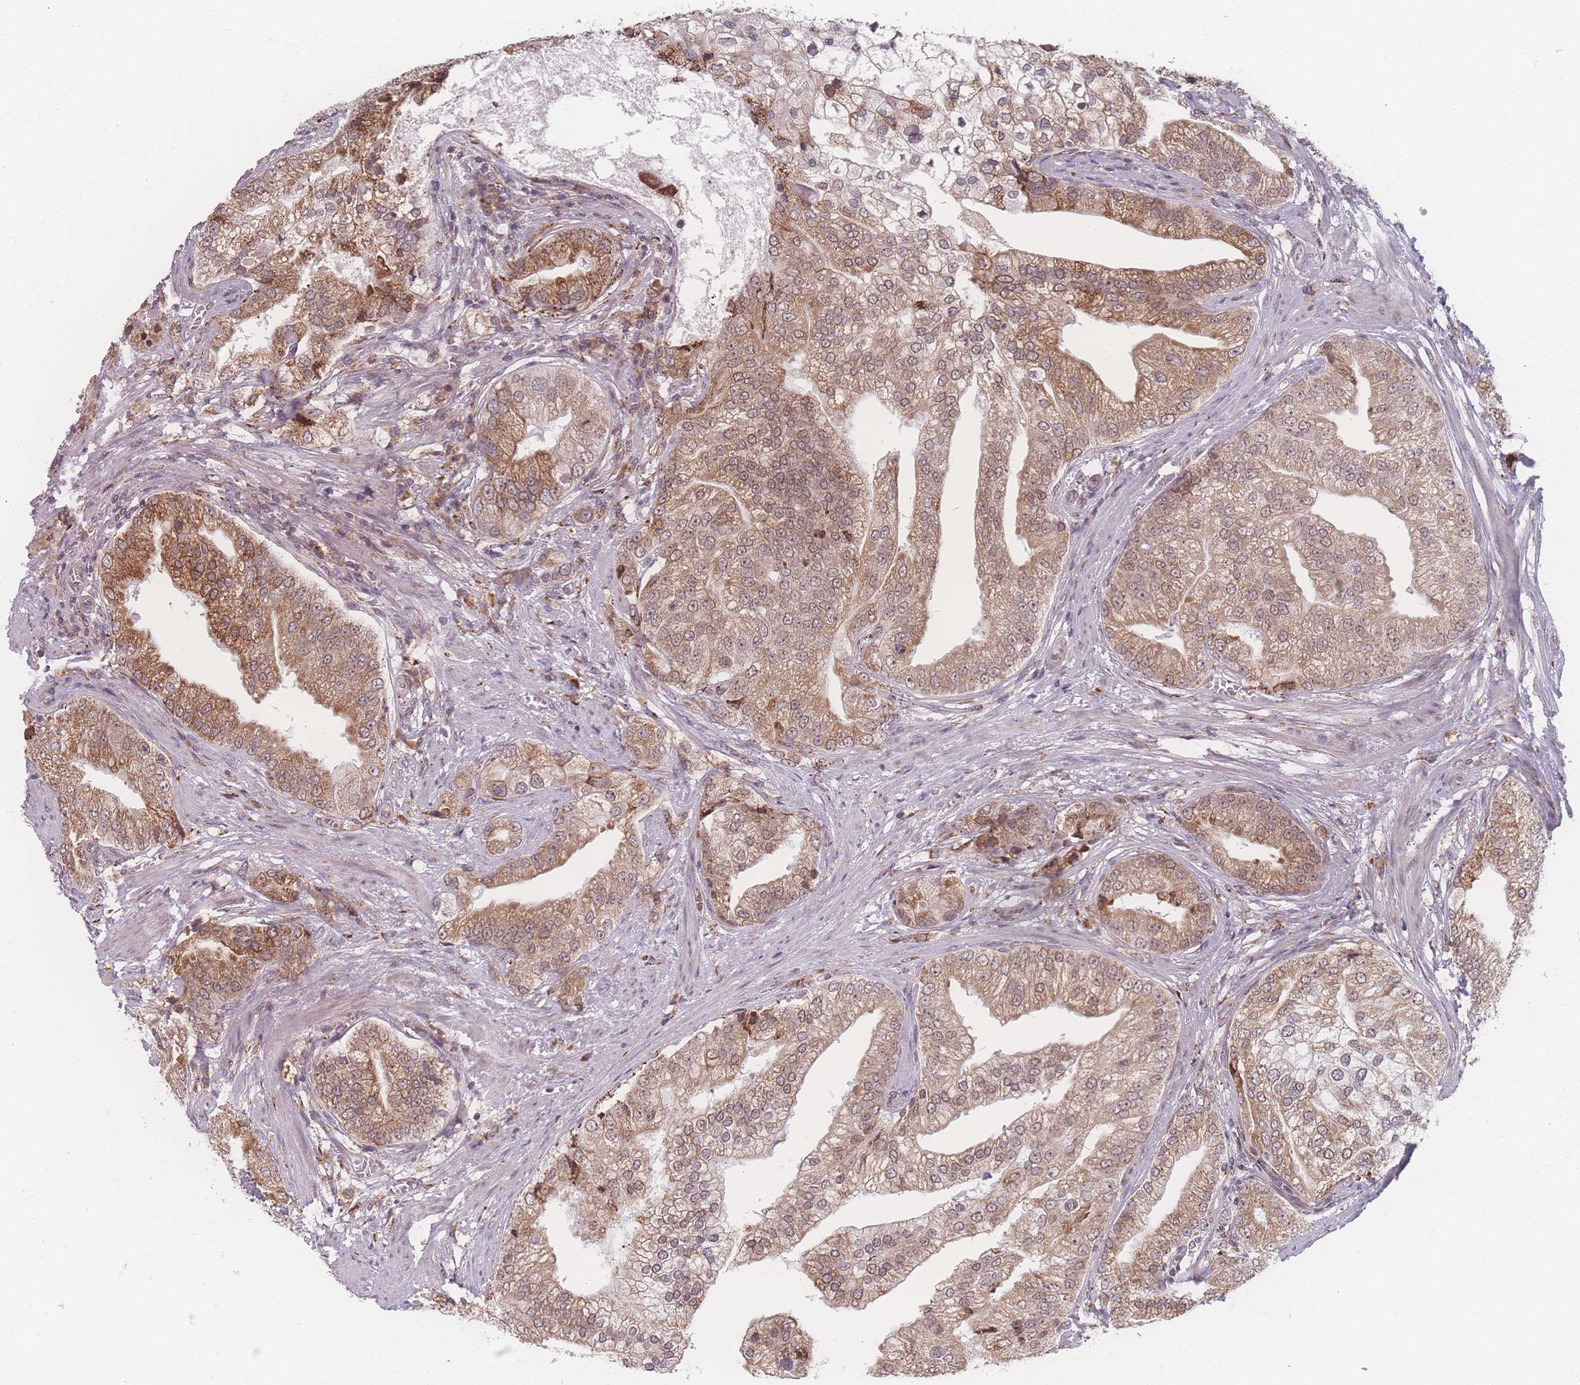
{"staining": {"intensity": "moderate", "quantity": ">75%", "location": "cytoplasmic/membranous"}, "tissue": "prostate cancer", "cell_type": "Tumor cells", "image_type": "cancer", "snomed": [{"axis": "morphology", "description": "Adenocarcinoma, High grade"}, {"axis": "topography", "description": "Prostate"}], "caption": "The histopathology image shows staining of prostate cancer, revealing moderate cytoplasmic/membranous protein positivity (brown color) within tumor cells.", "gene": "ZC3H13", "patient": {"sex": "male", "age": 70}}